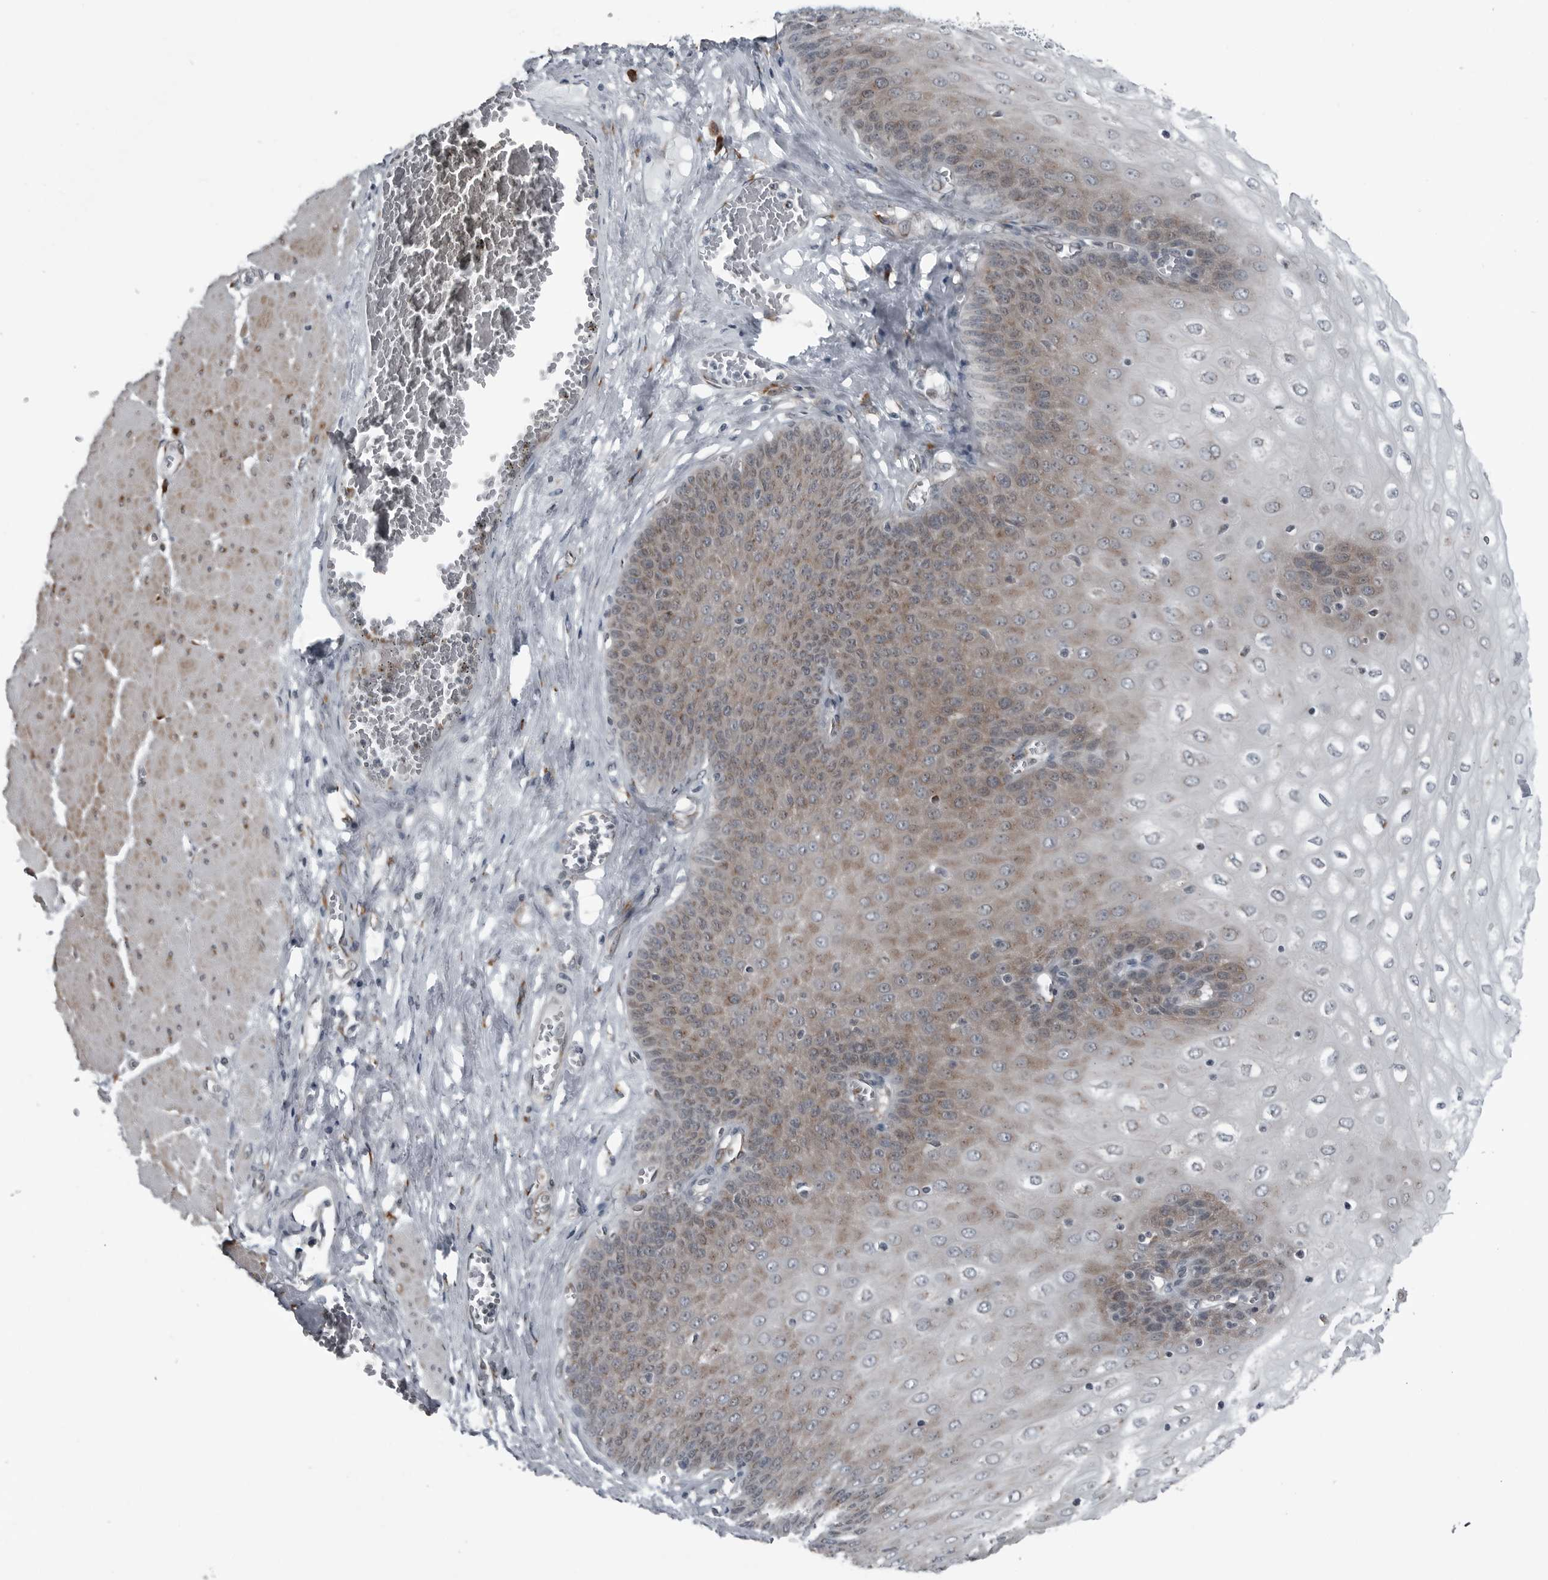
{"staining": {"intensity": "moderate", "quantity": "25%-75%", "location": "cytoplasmic/membranous"}, "tissue": "esophagus", "cell_type": "Squamous epithelial cells", "image_type": "normal", "snomed": [{"axis": "morphology", "description": "Normal tissue, NOS"}, {"axis": "topography", "description": "Esophagus"}], "caption": "Esophagus stained with immunohistochemistry exhibits moderate cytoplasmic/membranous expression in approximately 25%-75% of squamous epithelial cells.", "gene": "CEP85", "patient": {"sex": "male", "age": 60}}